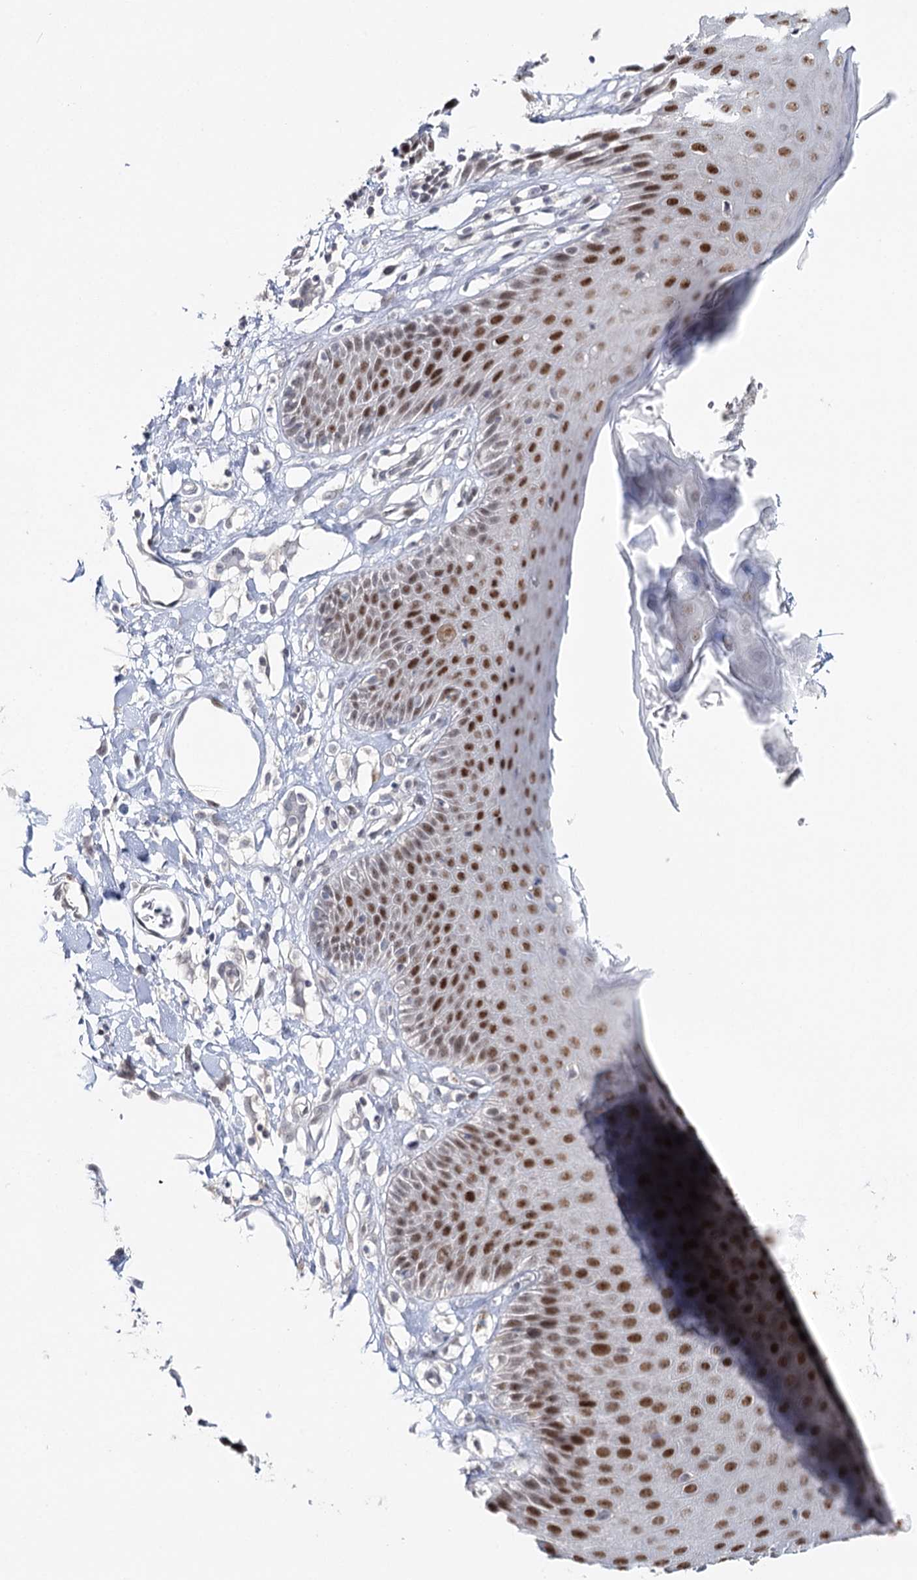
{"staining": {"intensity": "moderate", "quantity": "25%-75%", "location": "nuclear"}, "tissue": "skin", "cell_type": "Epidermal cells", "image_type": "normal", "snomed": [{"axis": "morphology", "description": "Normal tissue, NOS"}, {"axis": "topography", "description": "Vulva"}], "caption": "Benign skin exhibits moderate nuclear staining in approximately 25%-75% of epidermal cells, visualized by immunohistochemistry.", "gene": "ZC3H8", "patient": {"sex": "female", "age": 68}}